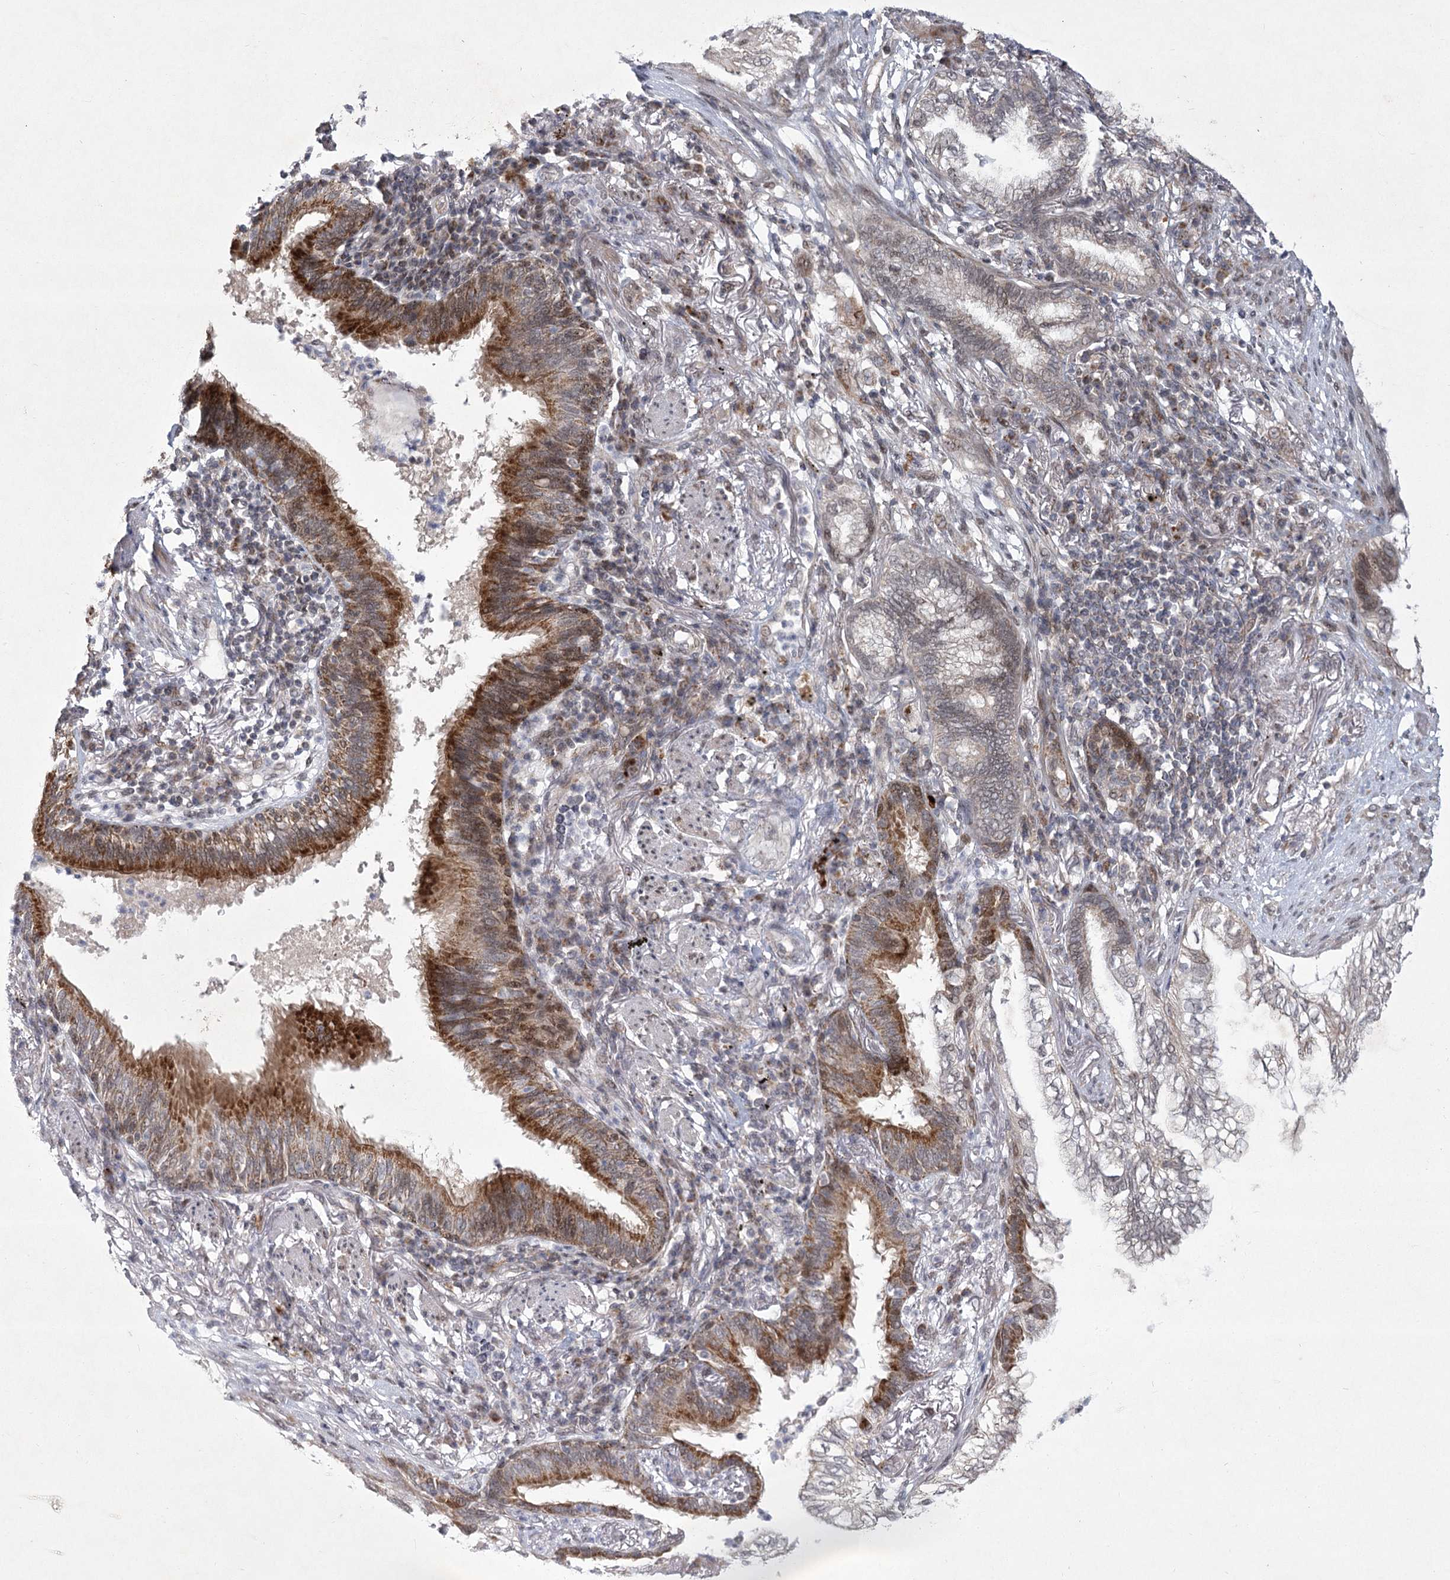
{"staining": {"intensity": "weak", "quantity": "<25%", "location": "cytoplasmic/membranous"}, "tissue": "lung cancer", "cell_type": "Tumor cells", "image_type": "cancer", "snomed": [{"axis": "morphology", "description": "Adenocarcinoma, NOS"}, {"axis": "topography", "description": "Lung"}], "caption": "Tumor cells are negative for brown protein staining in lung cancer.", "gene": "CIB4", "patient": {"sex": "female", "age": 70}}